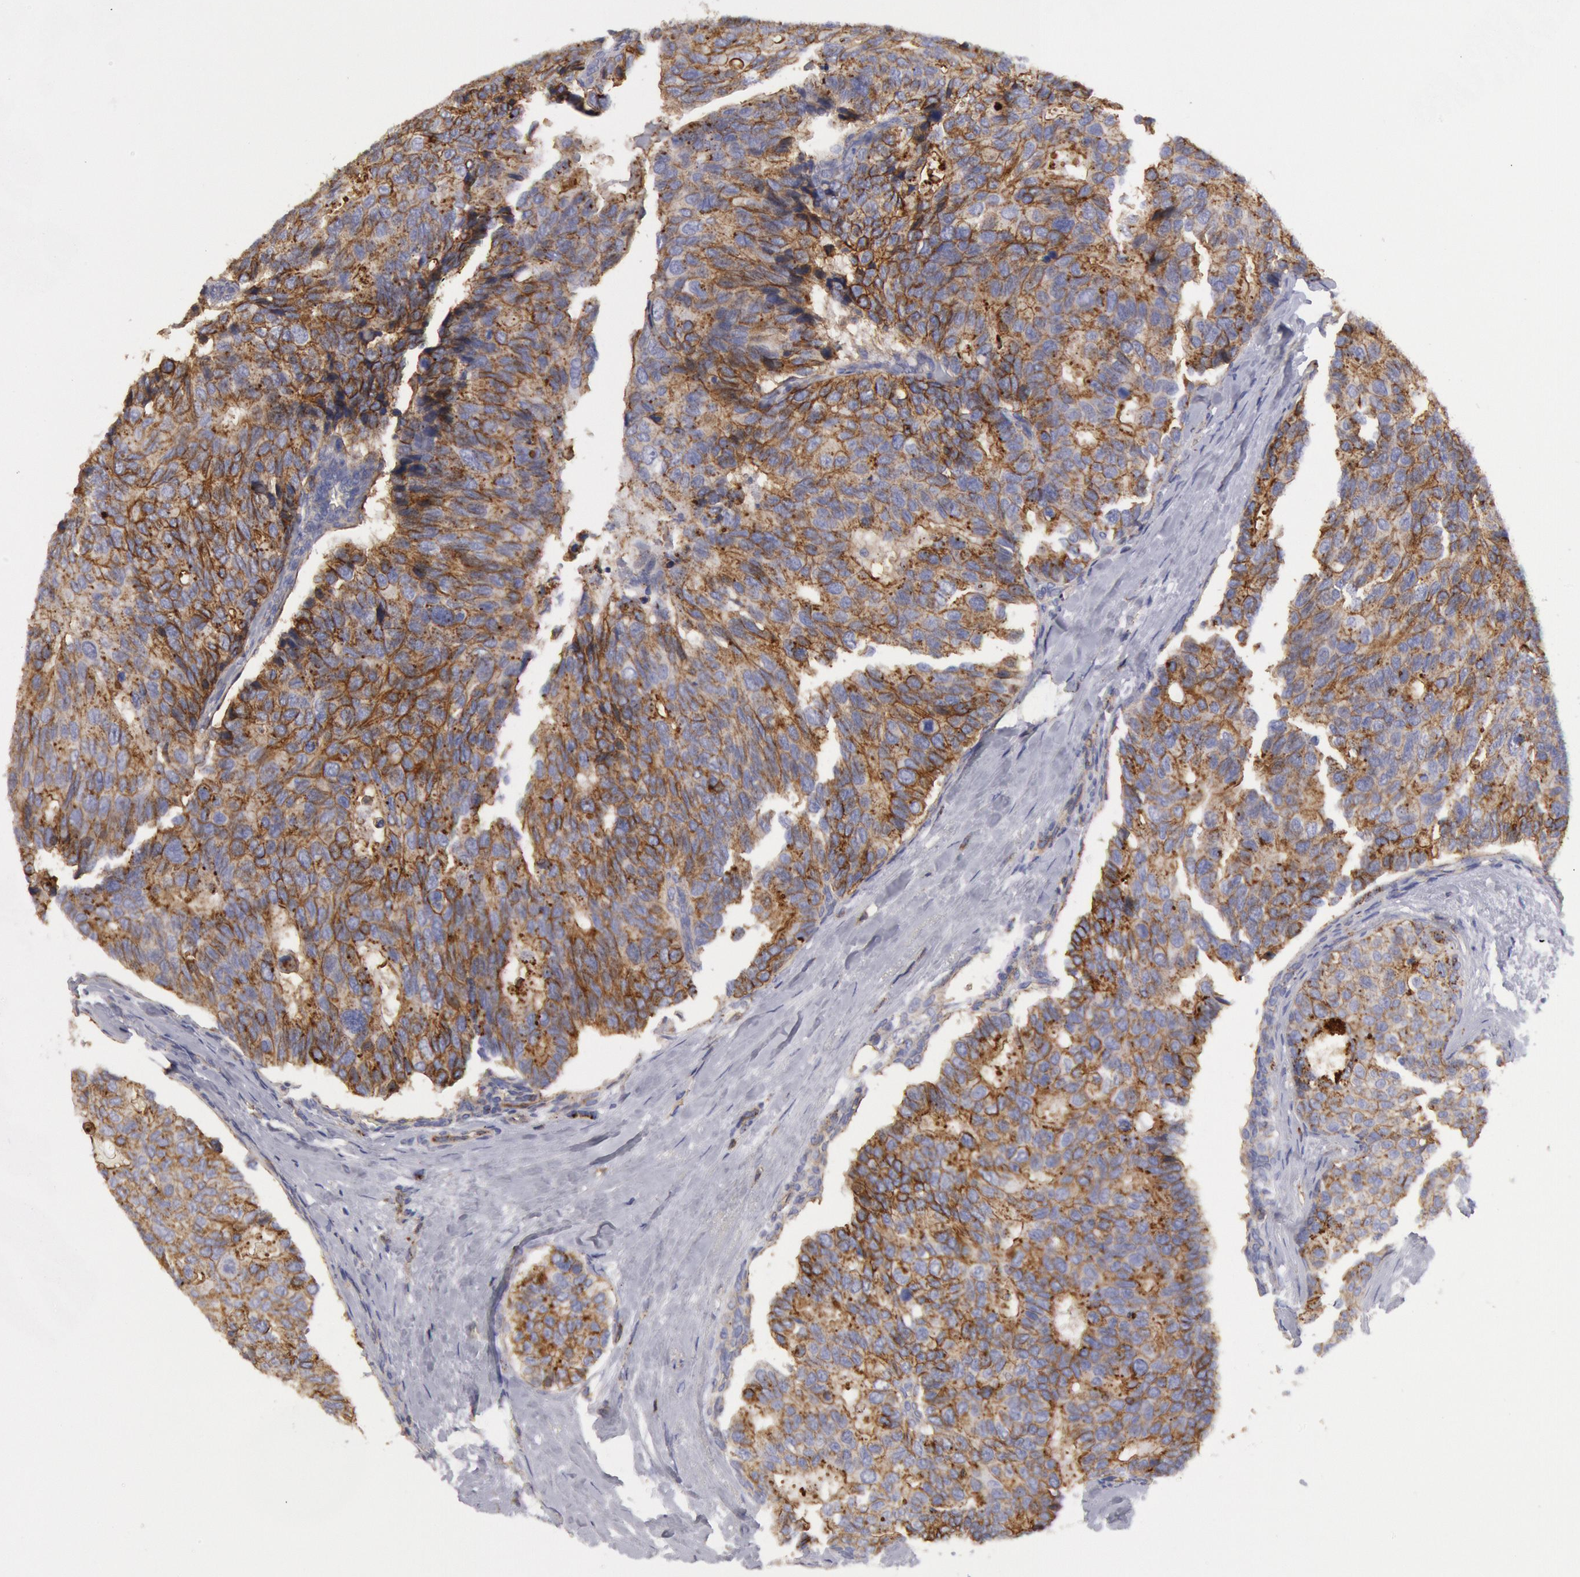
{"staining": {"intensity": "weak", "quantity": "25%-75%", "location": "cytoplasmic/membranous"}, "tissue": "breast cancer", "cell_type": "Tumor cells", "image_type": "cancer", "snomed": [{"axis": "morphology", "description": "Duct carcinoma"}, {"axis": "topography", "description": "Breast"}], "caption": "Breast infiltrating ductal carcinoma stained for a protein demonstrates weak cytoplasmic/membranous positivity in tumor cells.", "gene": "FLOT1", "patient": {"sex": "female", "age": 69}}